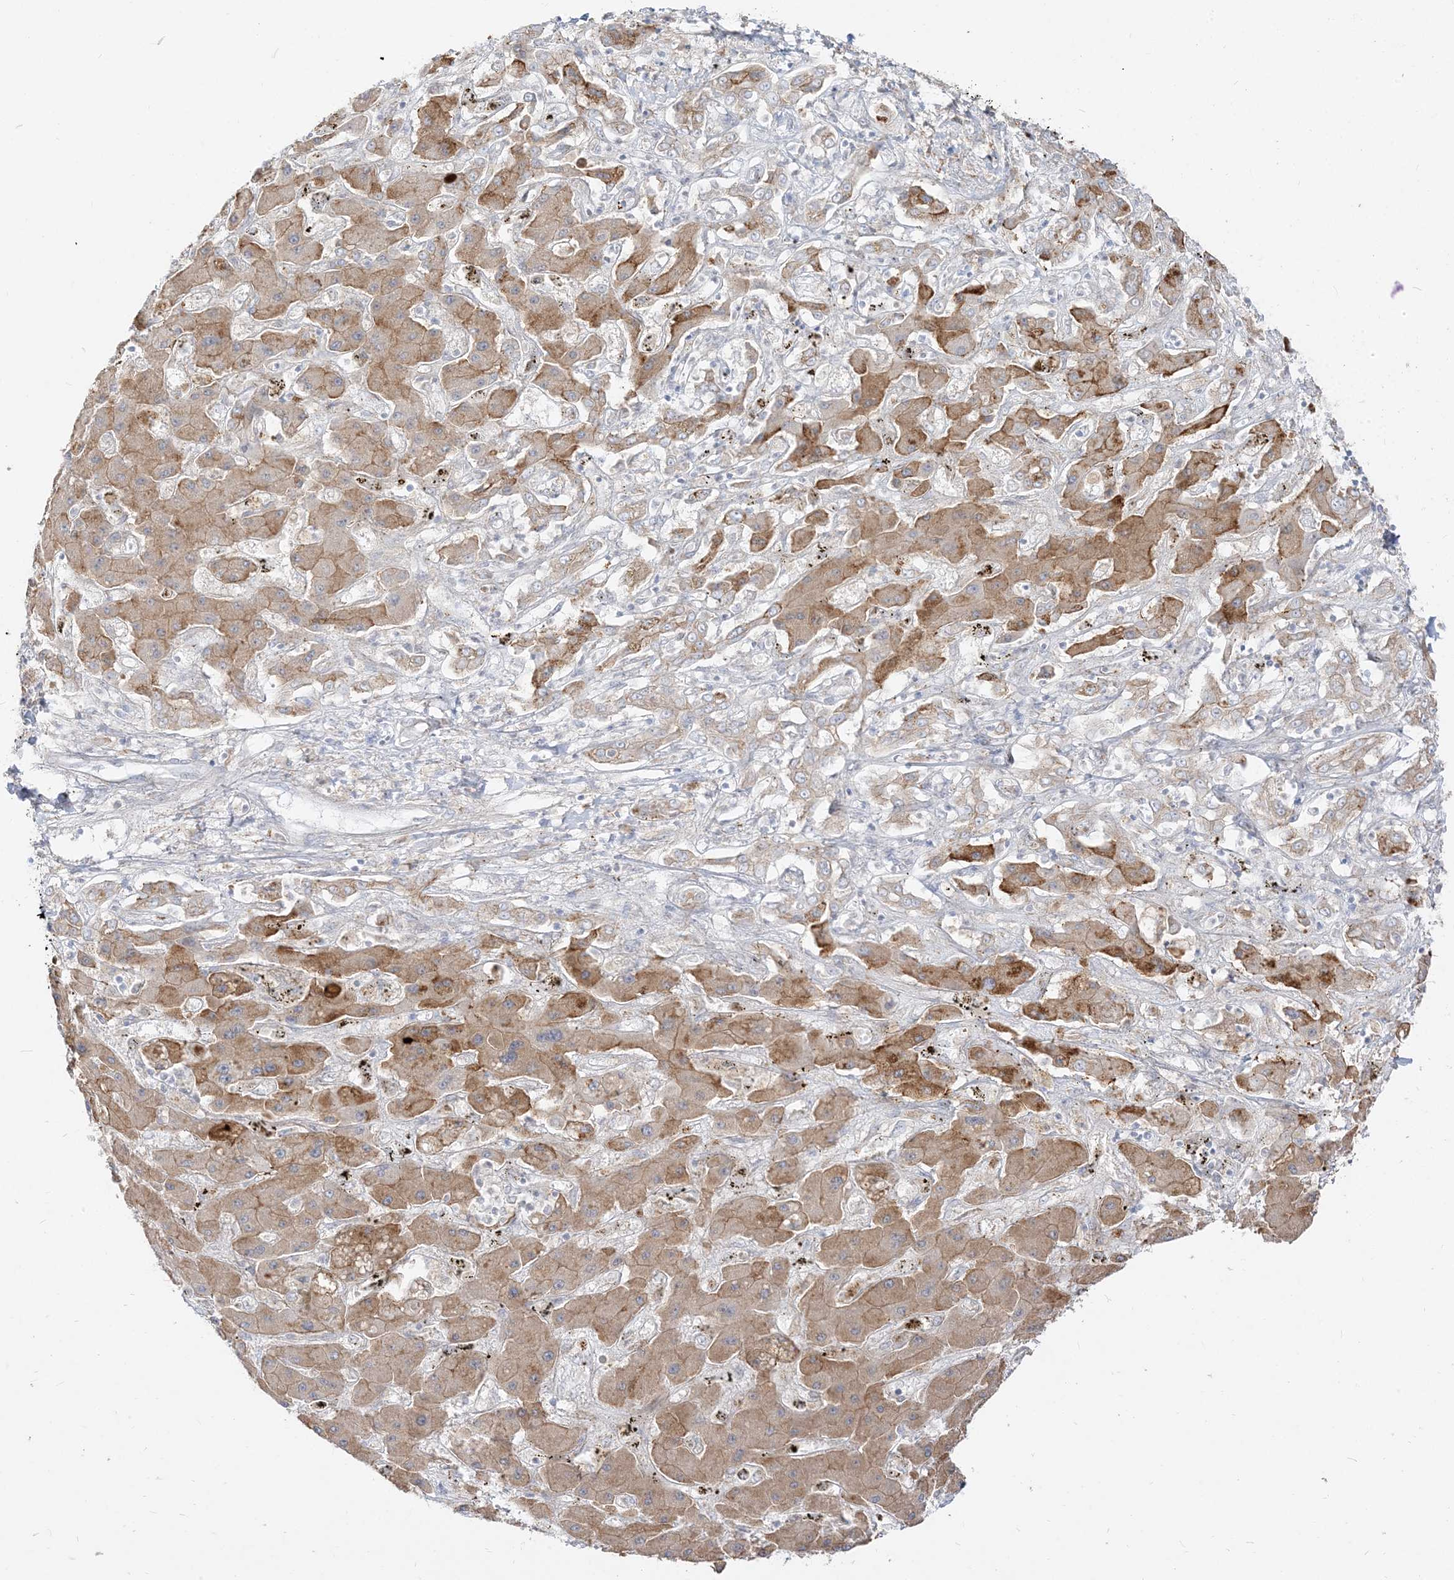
{"staining": {"intensity": "moderate", "quantity": "25%-75%", "location": "cytoplasmic/membranous"}, "tissue": "liver cancer", "cell_type": "Tumor cells", "image_type": "cancer", "snomed": [{"axis": "morphology", "description": "Cholangiocarcinoma"}, {"axis": "topography", "description": "Liver"}], "caption": "Tumor cells show moderate cytoplasmic/membranous positivity in about 25%-75% of cells in cholangiocarcinoma (liver).", "gene": "LOXL3", "patient": {"sex": "male", "age": 67}}